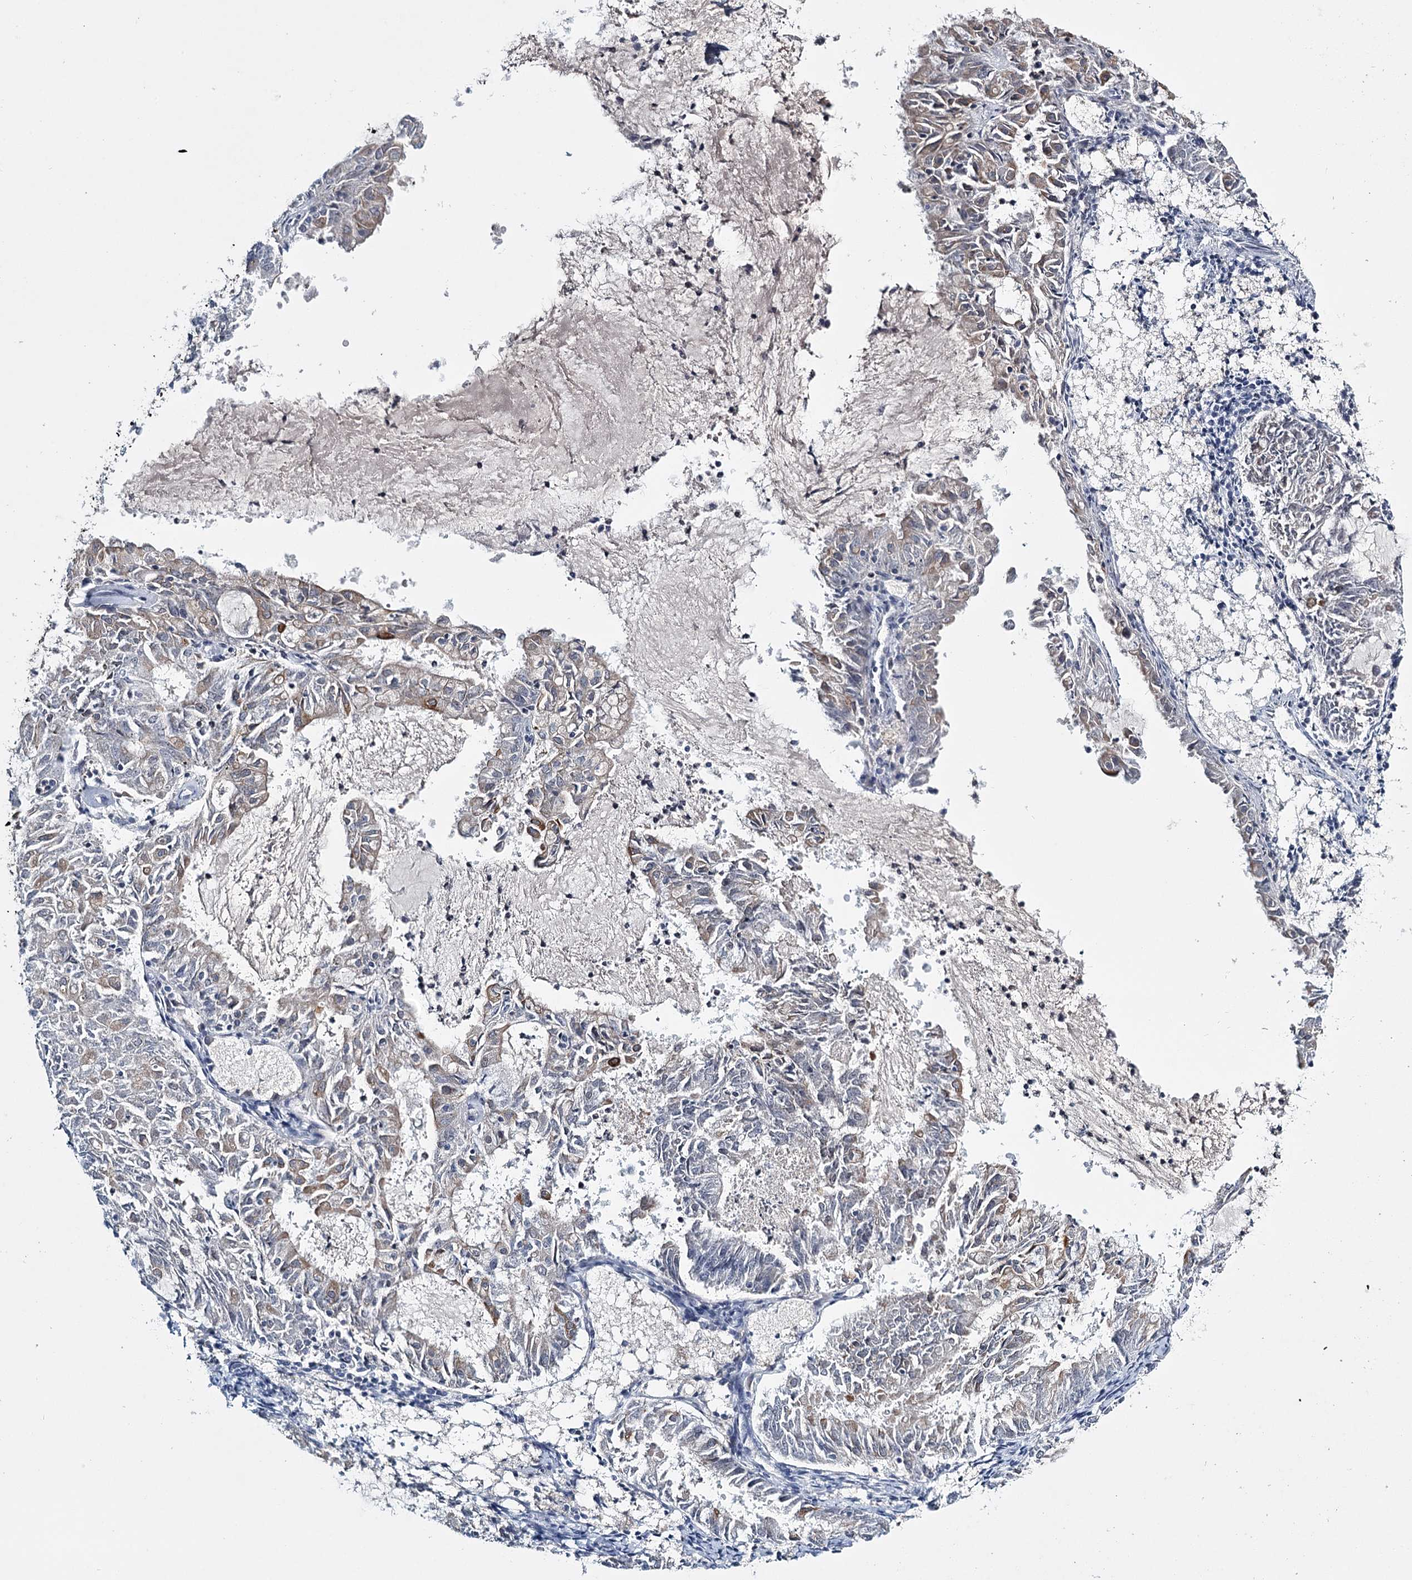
{"staining": {"intensity": "negative", "quantity": "none", "location": "none"}, "tissue": "endometrial cancer", "cell_type": "Tumor cells", "image_type": "cancer", "snomed": [{"axis": "morphology", "description": "Adenocarcinoma, NOS"}, {"axis": "topography", "description": "Endometrium"}], "caption": "High magnification brightfield microscopy of adenocarcinoma (endometrial) stained with DAB (3,3'-diaminobenzidine) (brown) and counterstained with hematoxylin (blue): tumor cells show no significant expression.", "gene": "TMEM70", "patient": {"sex": "female", "age": 57}}